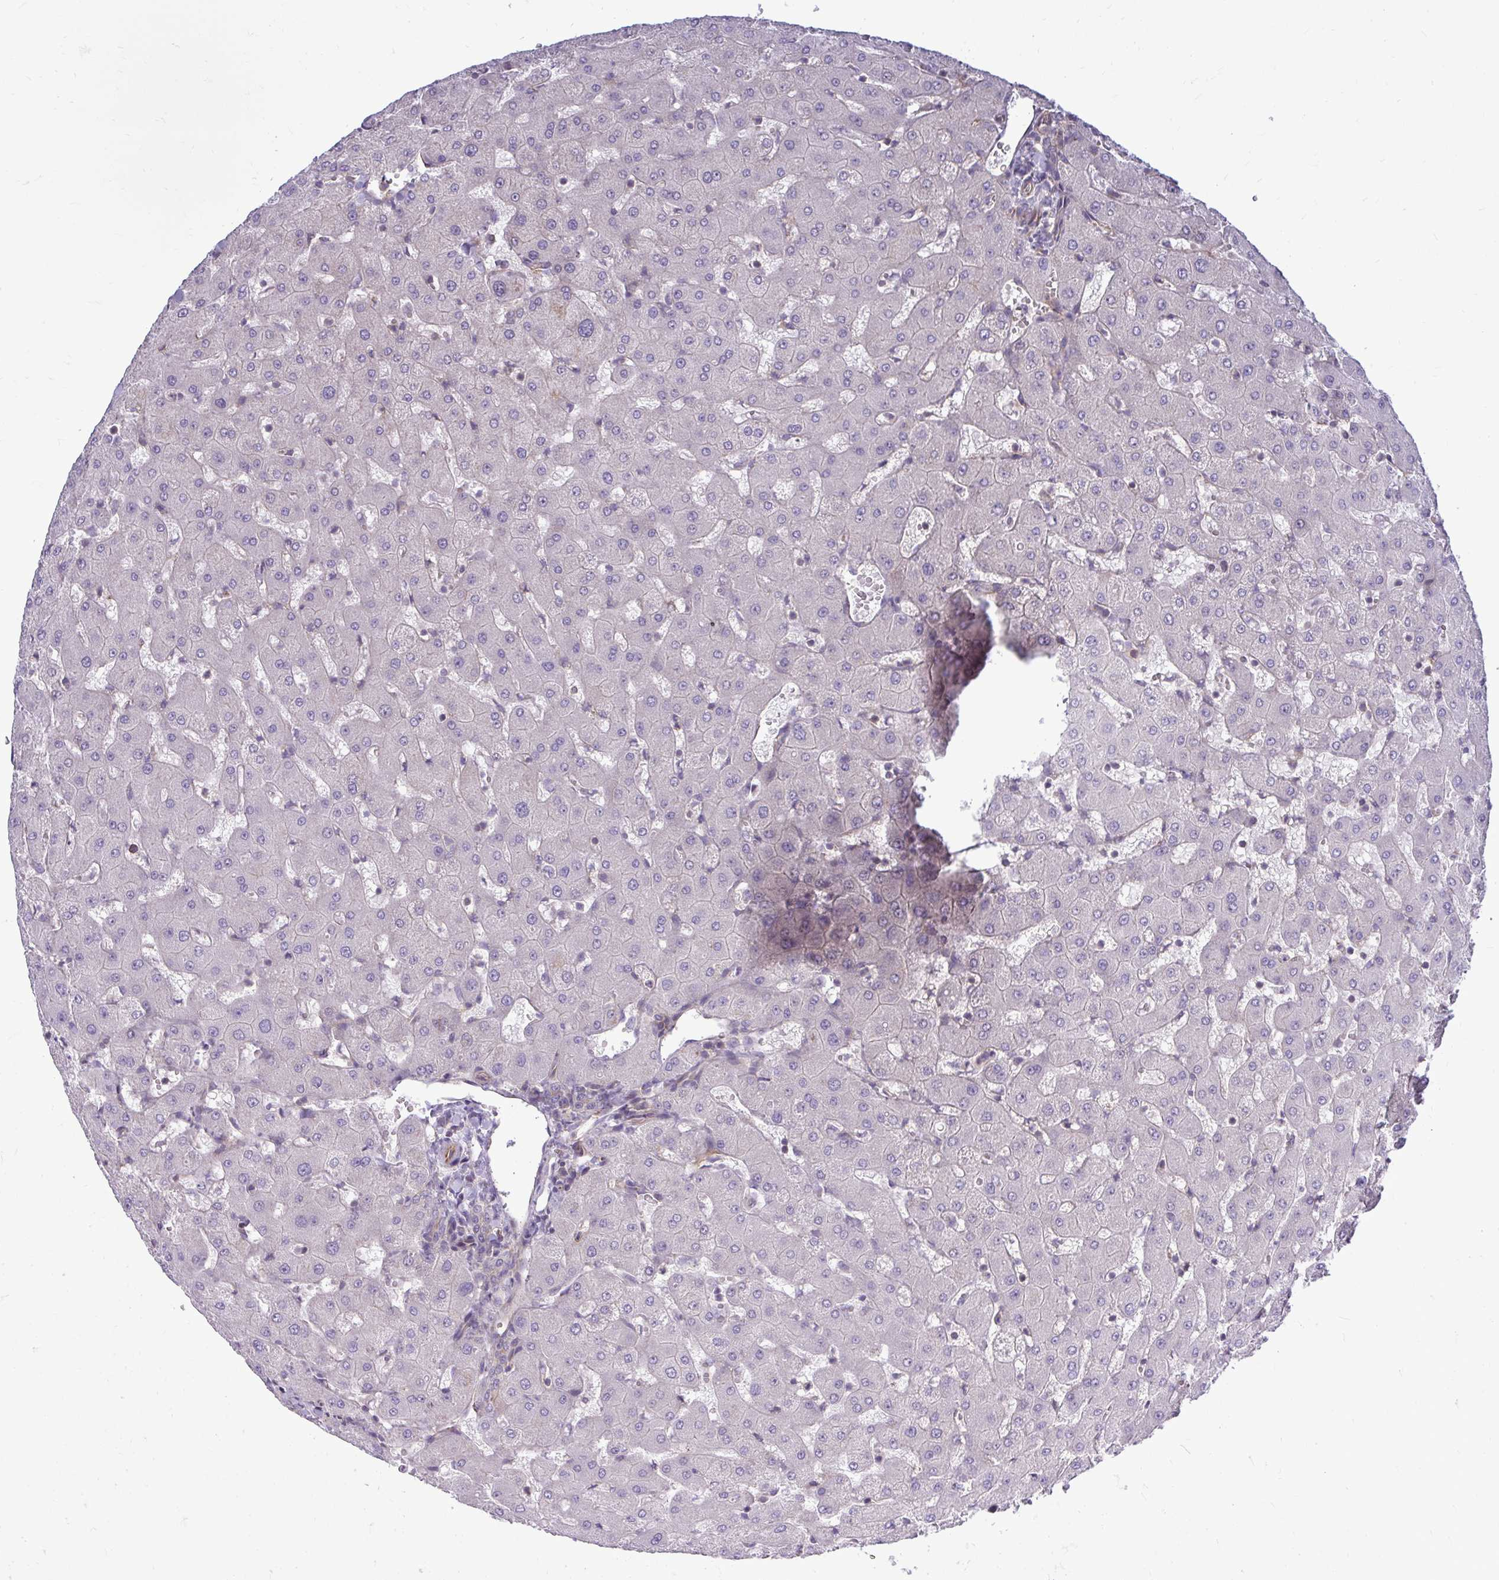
{"staining": {"intensity": "negative", "quantity": "none", "location": "none"}, "tissue": "liver", "cell_type": "Cholangiocytes", "image_type": "normal", "snomed": [{"axis": "morphology", "description": "Normal tissue, NOS"}, {"axis": "topography", "description": "Liver"}], "caption": "Immunohistochemistry (IHC) of unremarkable liver demonstrates no positivity in cholangiocytes. (DAB immunohistochemistry with hematoxylin counter stain).", "gene": "FUT10", "patient": {"sex": "female", "age": 63}}